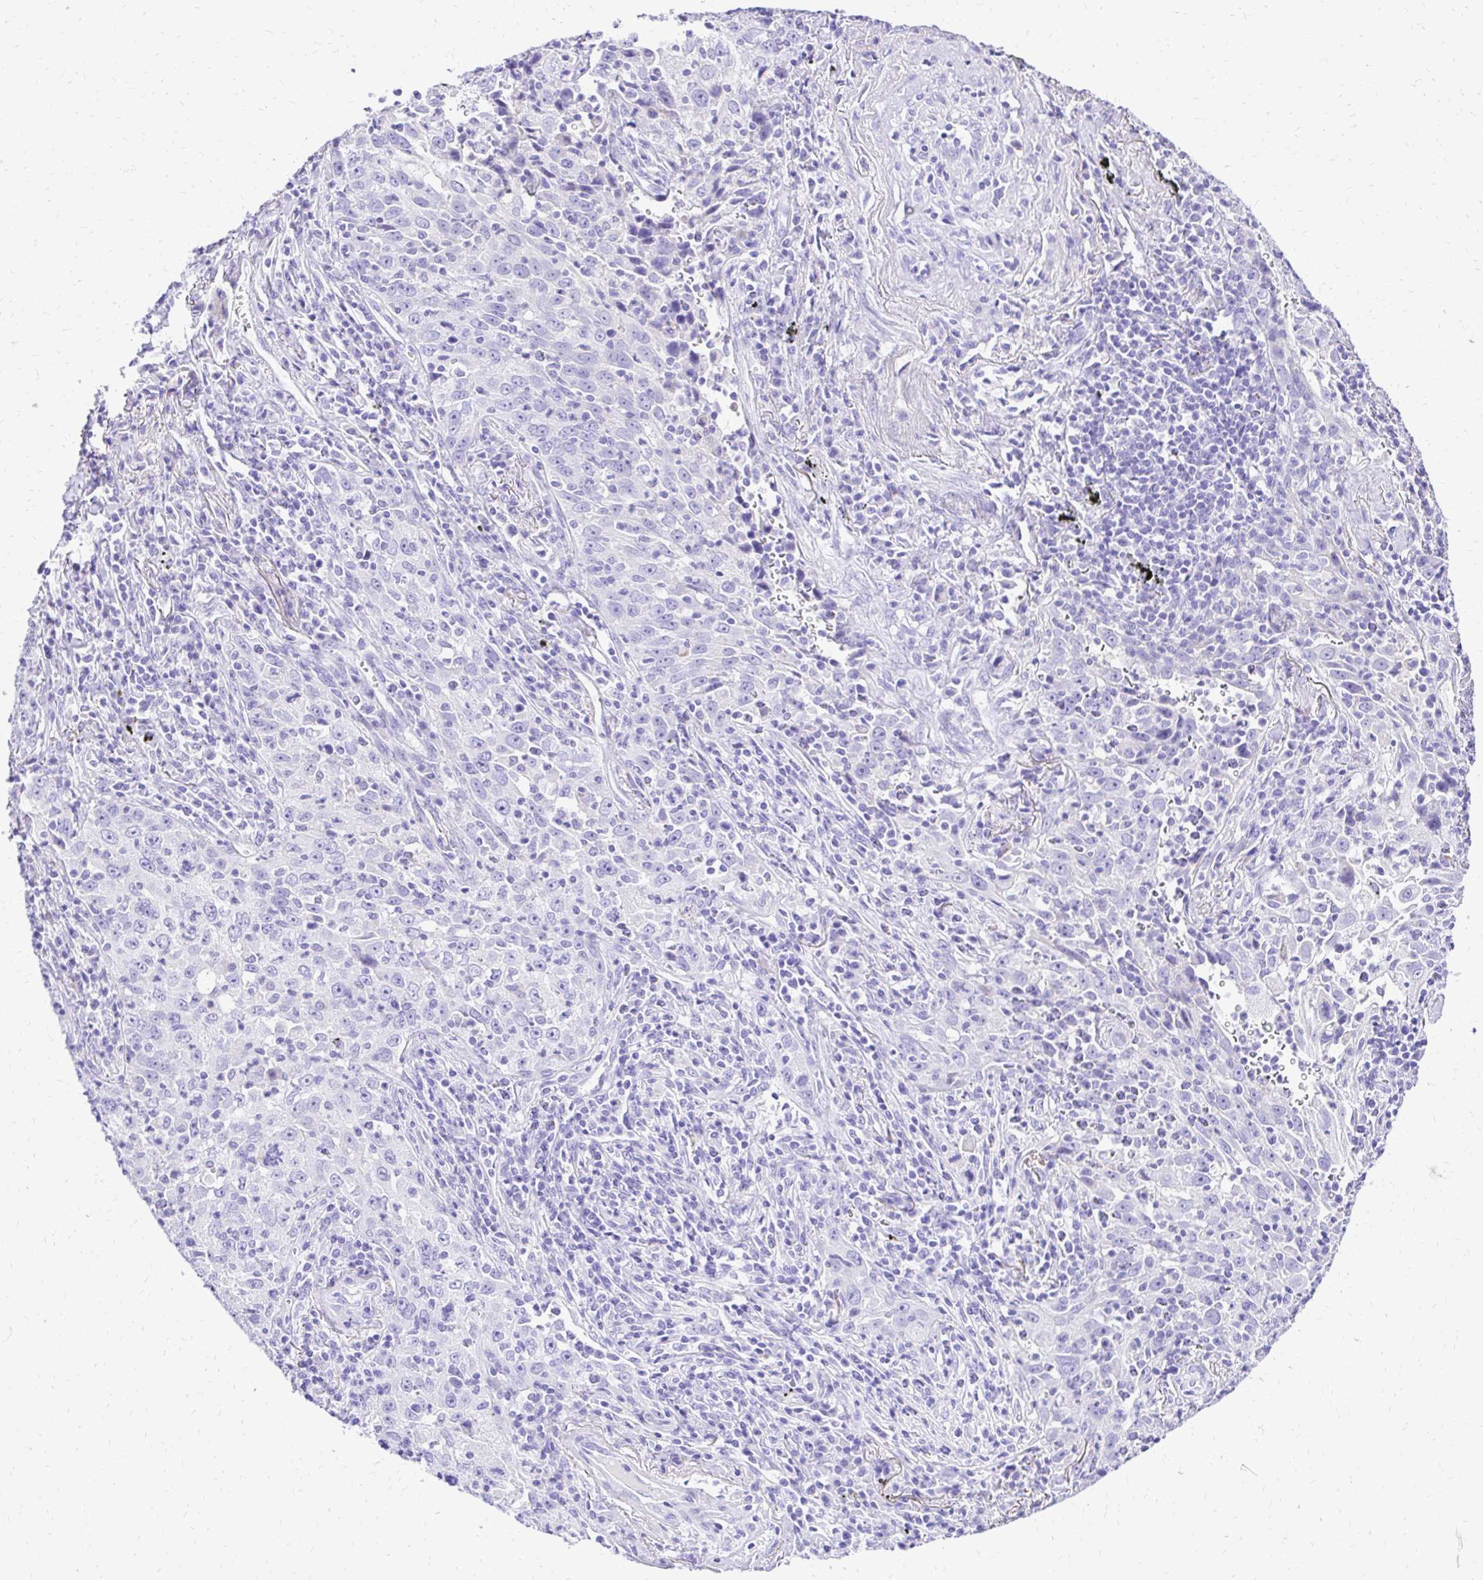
{"staining": {"intensity": "negative", "quantity": "none", "location": "none"}, "tissue": "lung cancer", "cell_type": "Tumor cells", "image_type": "cancer", "snomed": [{"axis": "morphology", "description": "Squamous cell carcinoma, NOS"}, {"axis": "topography", "description": "Lung"}], "caption": "Protein analysis of lung cancer (squamous cell carcinoma) demonstrates no significant staining in tumor cells.", "gene": "S100G", "patient": {"sex": "male", "age": 71}}